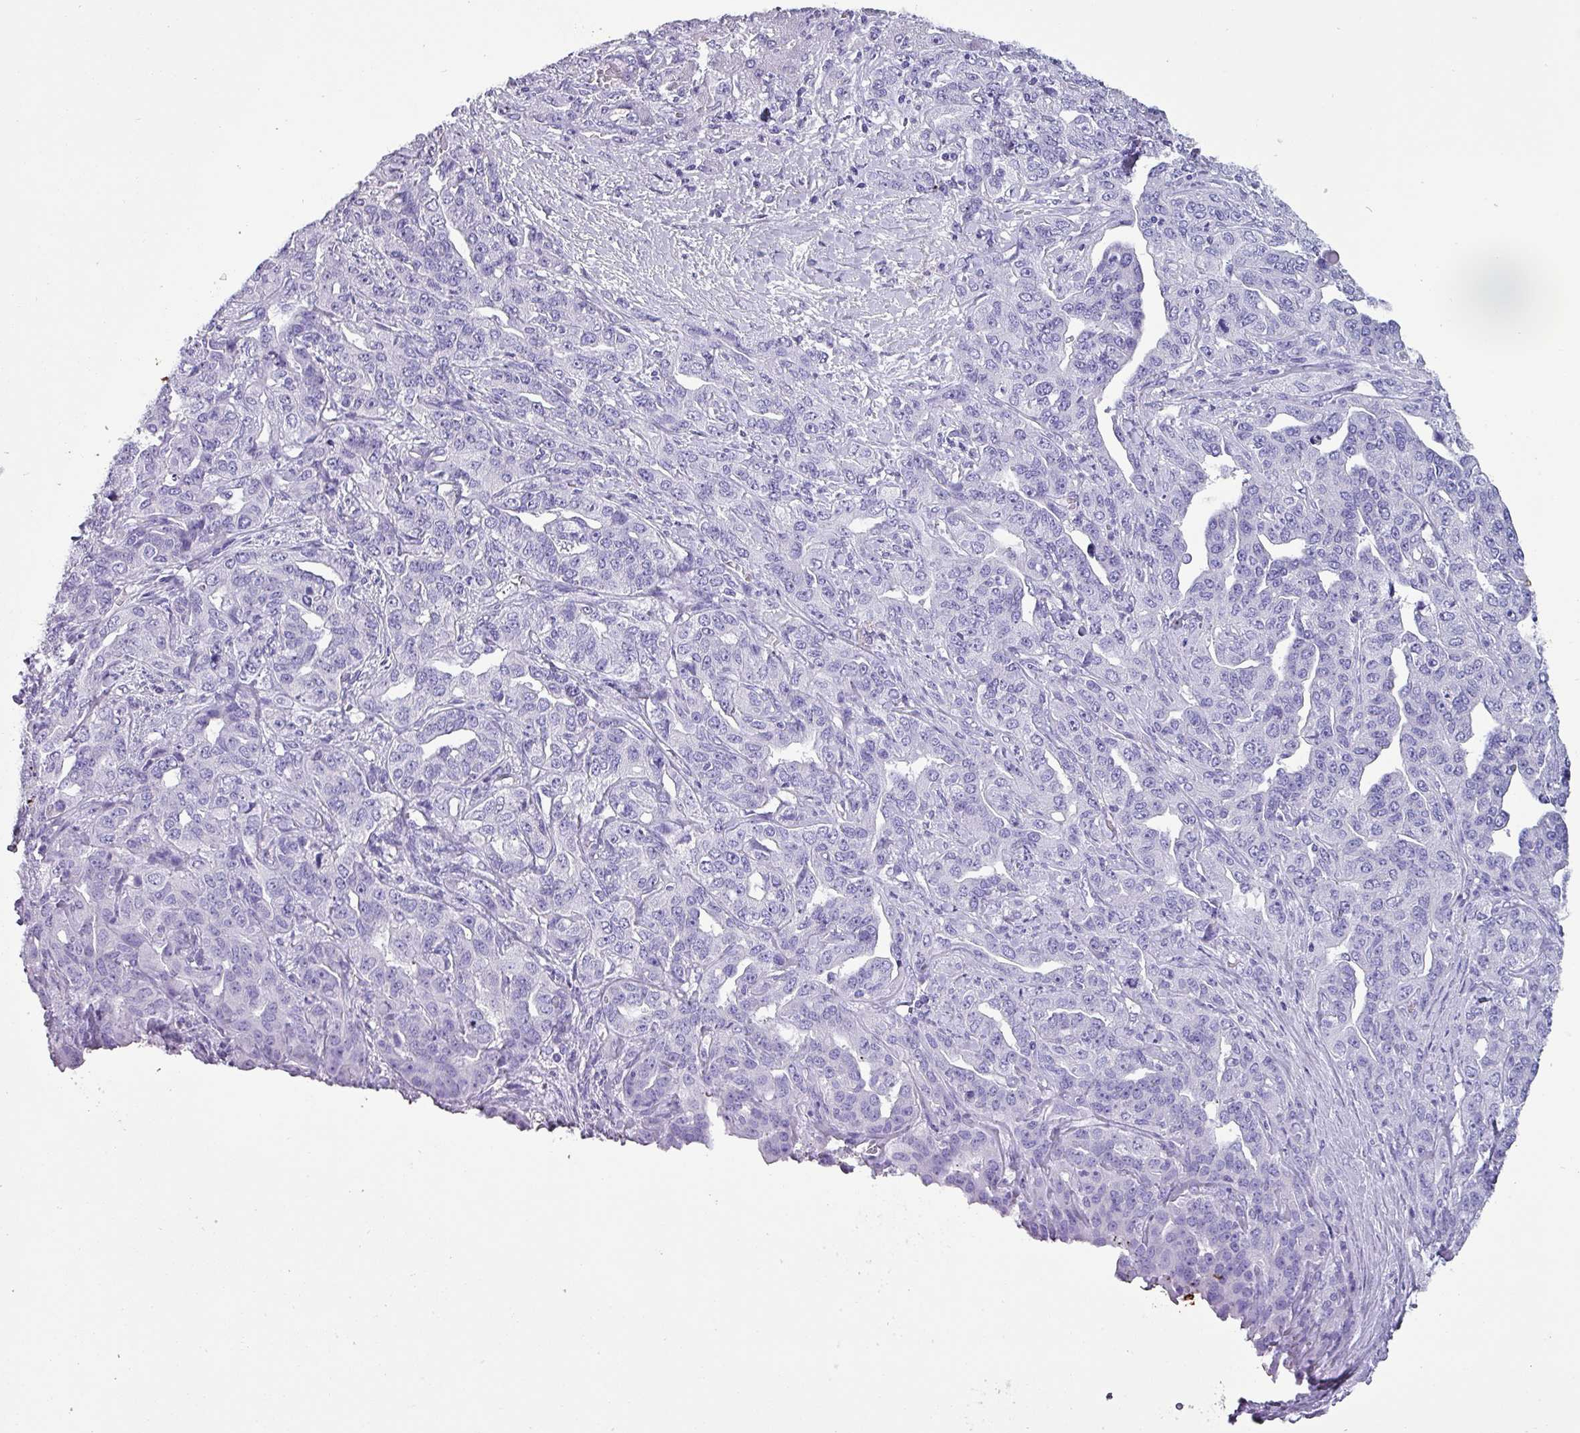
{"staining": {"intensity": "negative", "quantity": "none", "location": "none"}, "tissue": "liver cancer", "cell_type": "Tumor cells", "image_type": "cancer", "snomed": [{"axis": "morphology", "description": "Cholangiocarcinoma"}, {"axis": "topography", "description": "Liver"}], "caption": "Tumor cells are negative for protein expression in human cholangiocarcinoma (liver).", "gene": "KRT6C", "patient": {"sex": "male", "age": 59}}